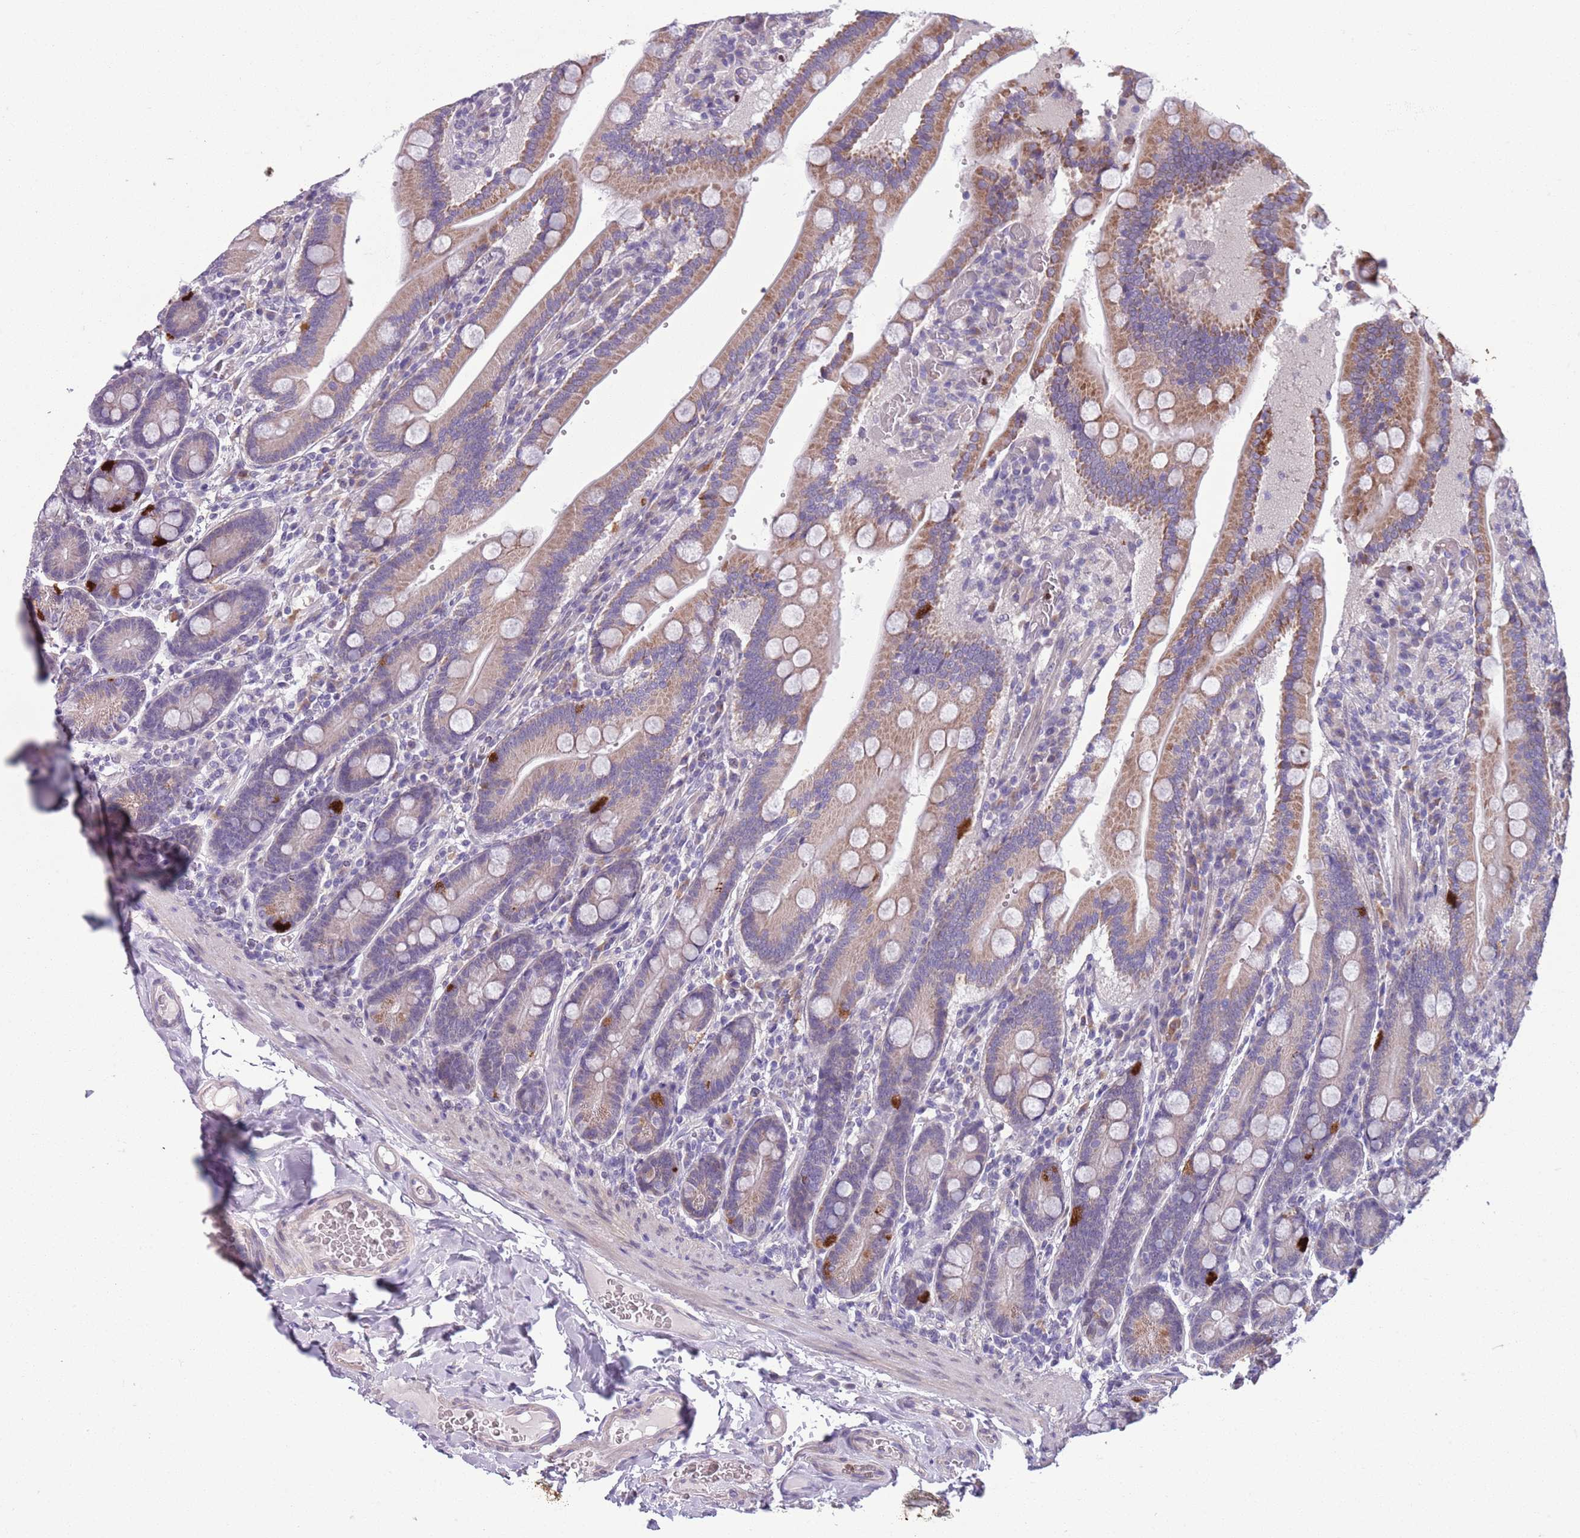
{"staining": {"intensity": "weak", "quantity": "25%-75%", "location": "cytoplasmic/membranous"}, "tissue": "duodenum", "cell_type": "Glandular cells", "image_type": "normal", "snomed": [{"axis": "morphology", "description": "Normal tissue, NOS"}, {"axis": "topography", "description": "Duodenum"}], "caption": "Weak cytoplasmic/membranous expression for a protein is present in about 25%-75% of glandular cells of benign duodenum using immunohistochemistry (IHC).", "gene": "ADCY7", "patient": {"sex": "female", "age": 62}}